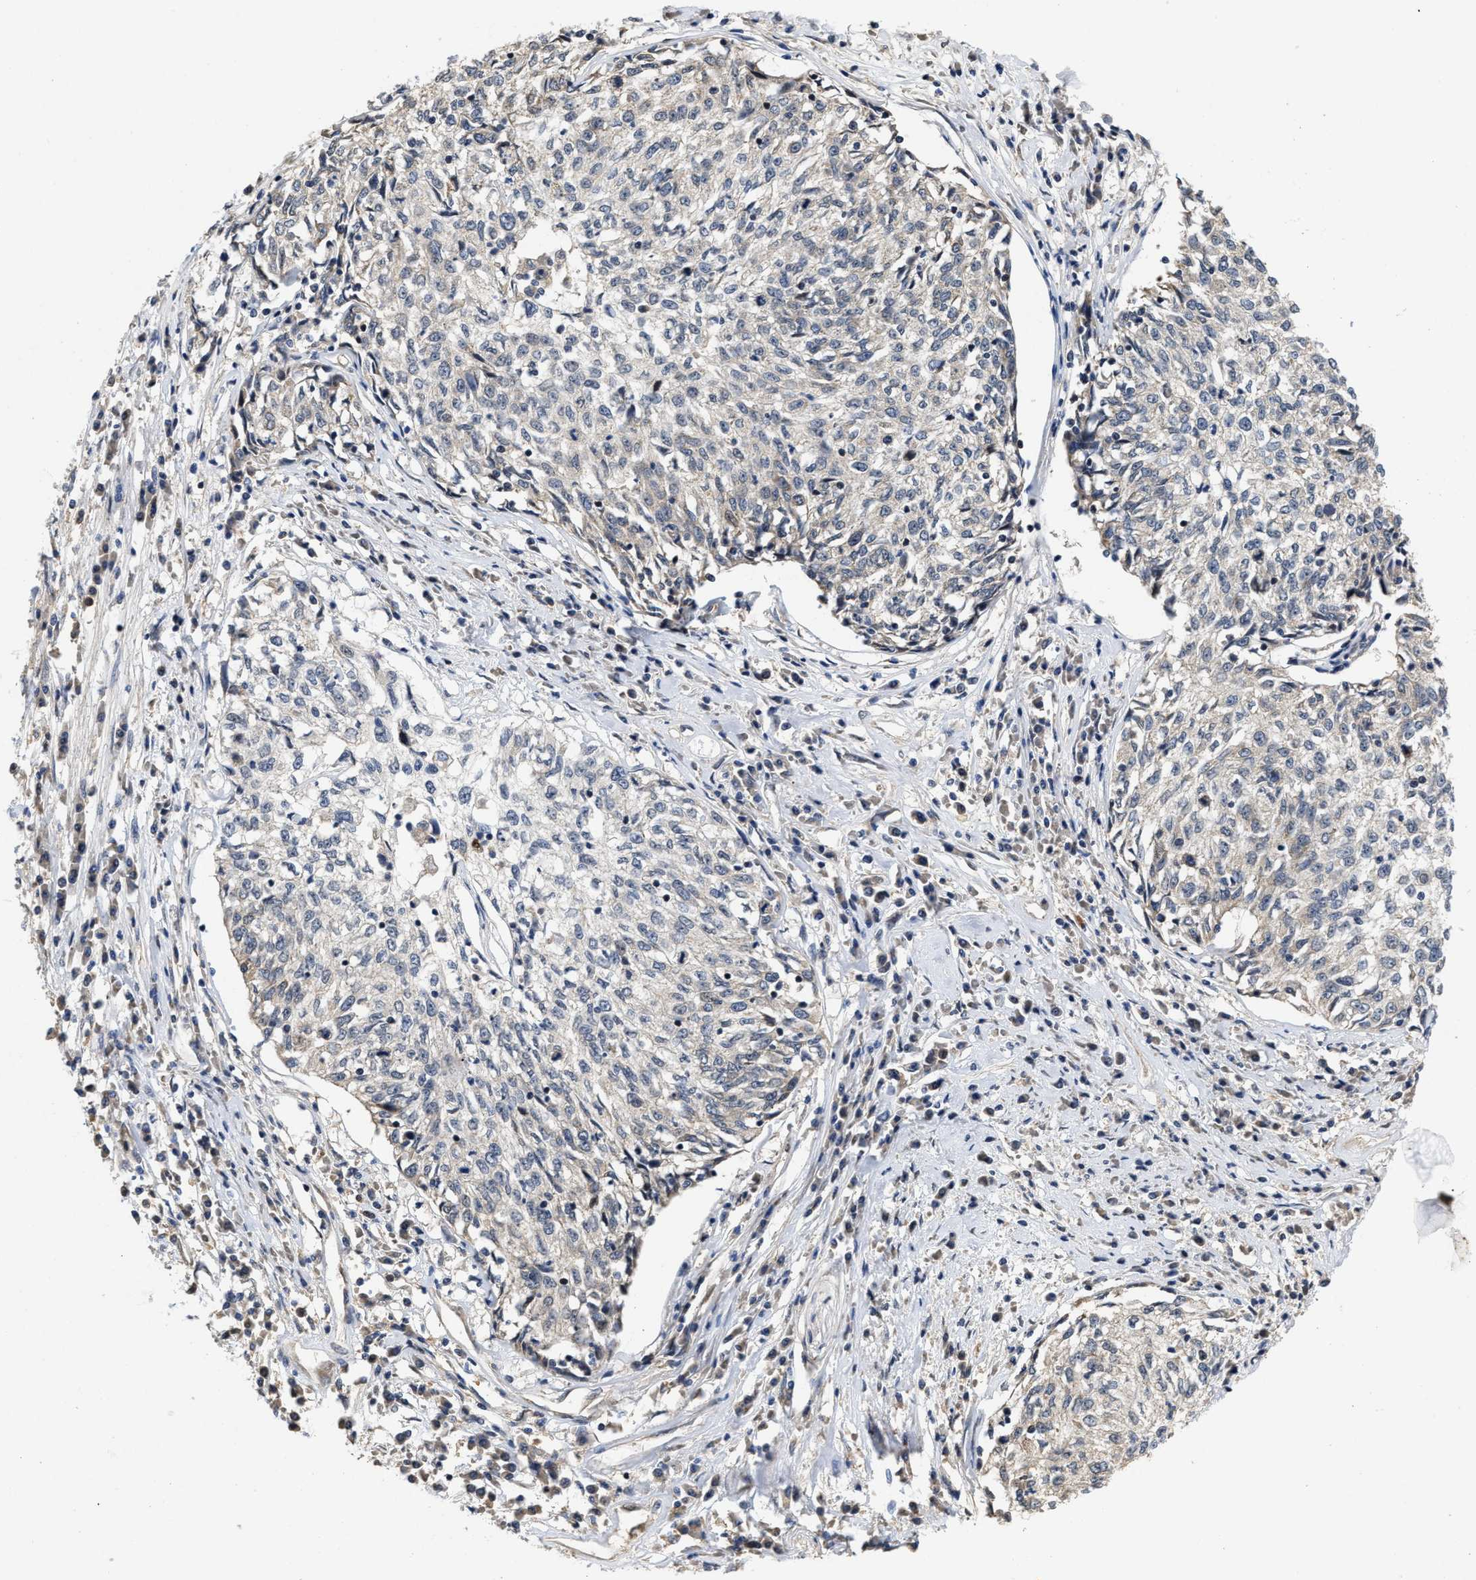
{"staining": {"intensity": "weak", "quantity": "<25%", "location": "cytoplasmic/membranous"}, "tissue": "cervical cancer", "cell_type": "Tumor cells", "image_type": "cancer", "snomed": [{"axis": "morphology", "description": "Squamous cell carcinoma, NOS"}, {"axis": "topography", "description": "Cervix"}], "caption": "Image shows no significant protein expression in tumor cells of cervical squamous cell carcinoma.", "gene": "SCYL2", "patient": {"sex": "female", "age": 57}}